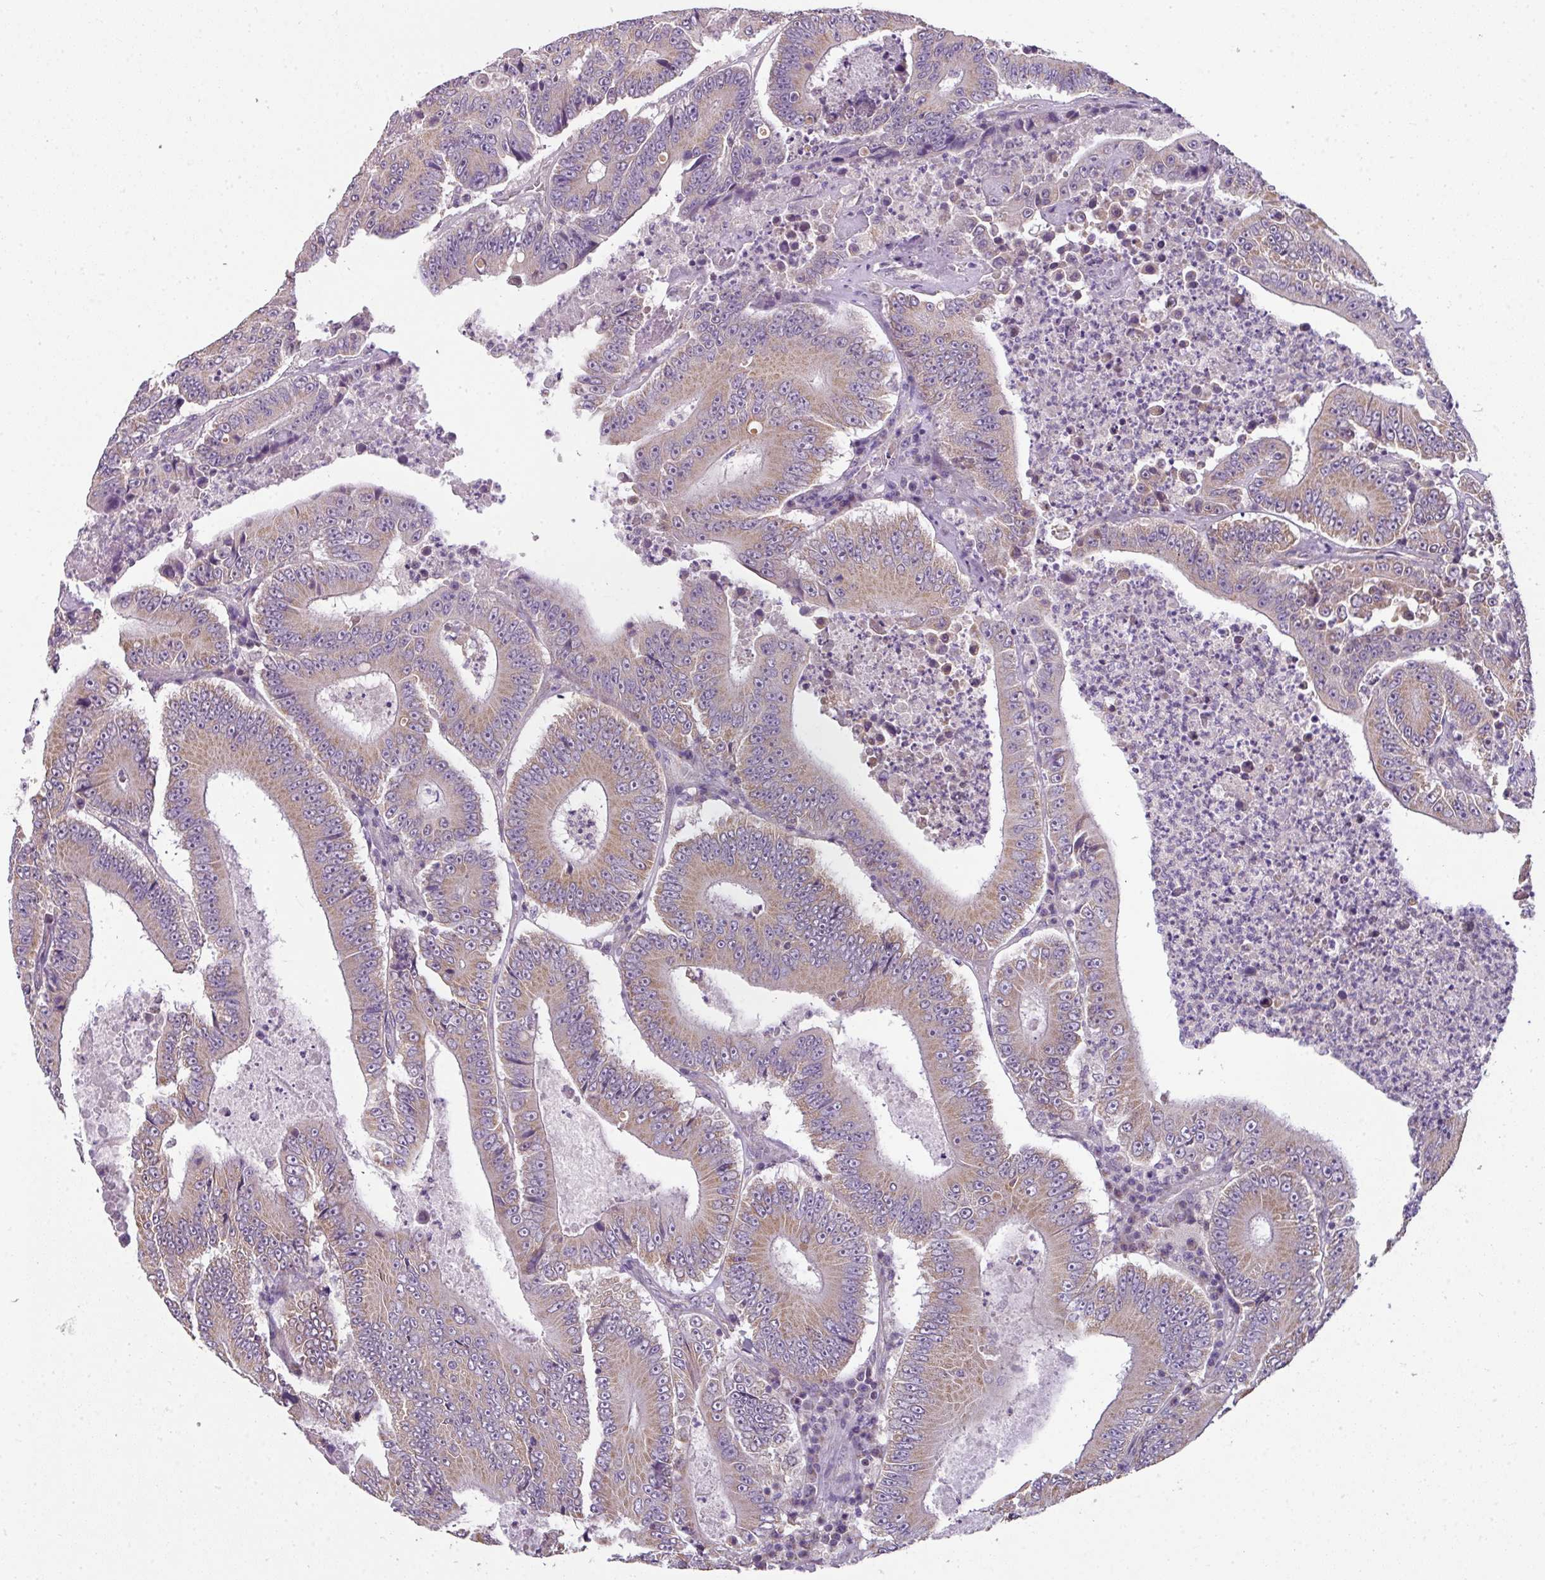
{"staining": {"intensity": "weak", "quantity": "25%-75%", "location": "cytoplasmic/membranous"}, "tissue": "colorectal cancer", "cell_type": "Tumor cells", "image_type": "cancer", "snomed": [{"axis": "morphology", "description": "Adenocarcinoma, NOS"}, {"axis": "topography", "description": "Colon"}], "caption": "Protein expression analysis of colorectal cancer (adenocarcinoma) displays weak cytoplasmic/membranous expression in approximately 25%-75% of tumor cells.", "gene": "PALS2", "patient": {"sex": "male", "age": 83}}